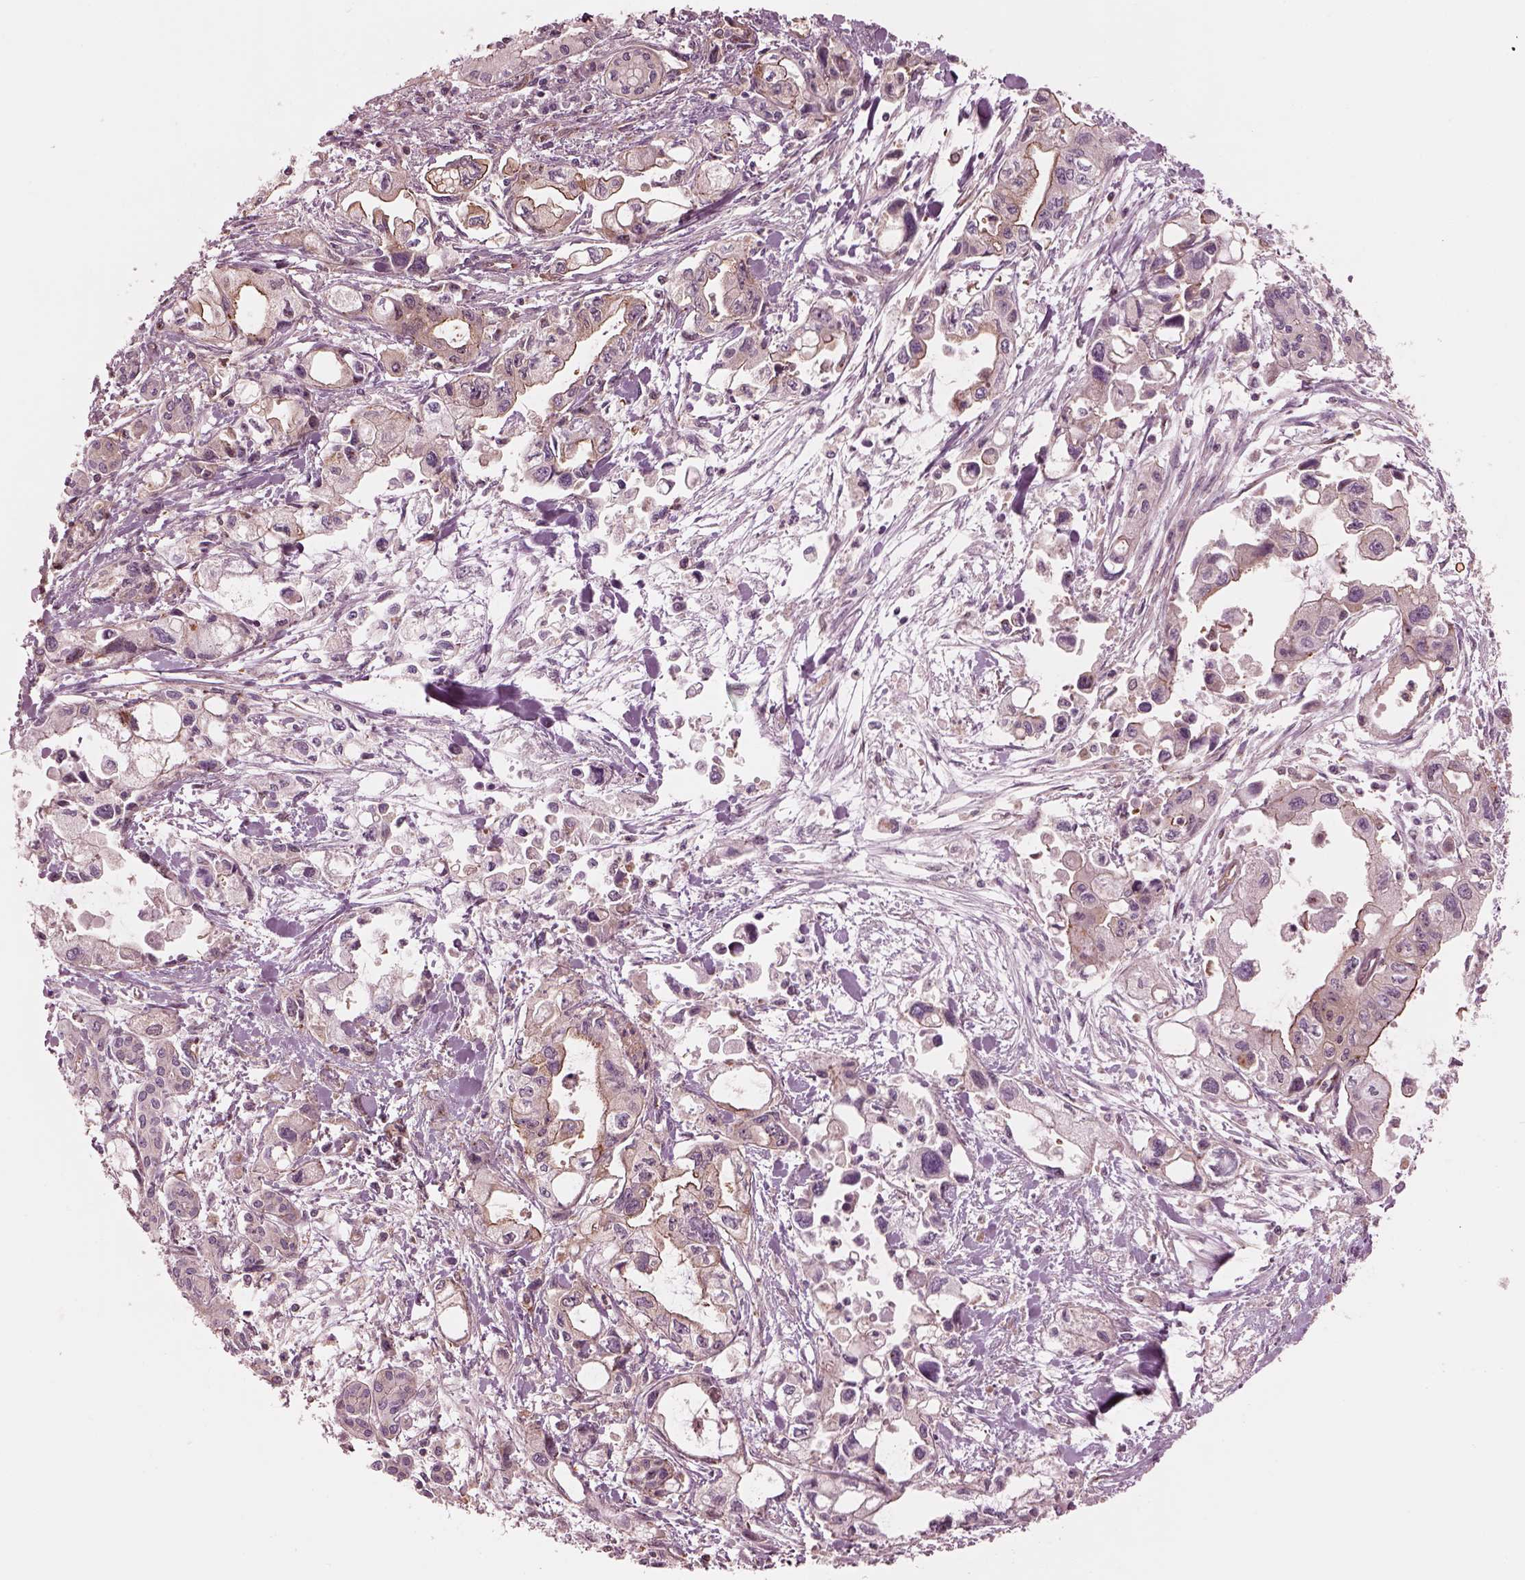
{"staining": {"intensity": "strong", "quantity": "<25%", "location": "cytoplasmic/membranous"}, "tissue": "pancreatic cancer", "cell_type": "Tumor cells", "image_type": "cancer", "snomed": [{"axis": "morphology", "description": "Adenocarcinoma, NOS"}, {"axis": "topography", "description": "Pancreas"}], "caption": "There is medium levels of strong cytoplasmic/membranous staining in tumor cells of pancreatic adenocarcinoma, as demonstrated by immunohistochemical staining (brown color).", "gene": "STK33", "patient": {"sex": "female", "age": 61}}